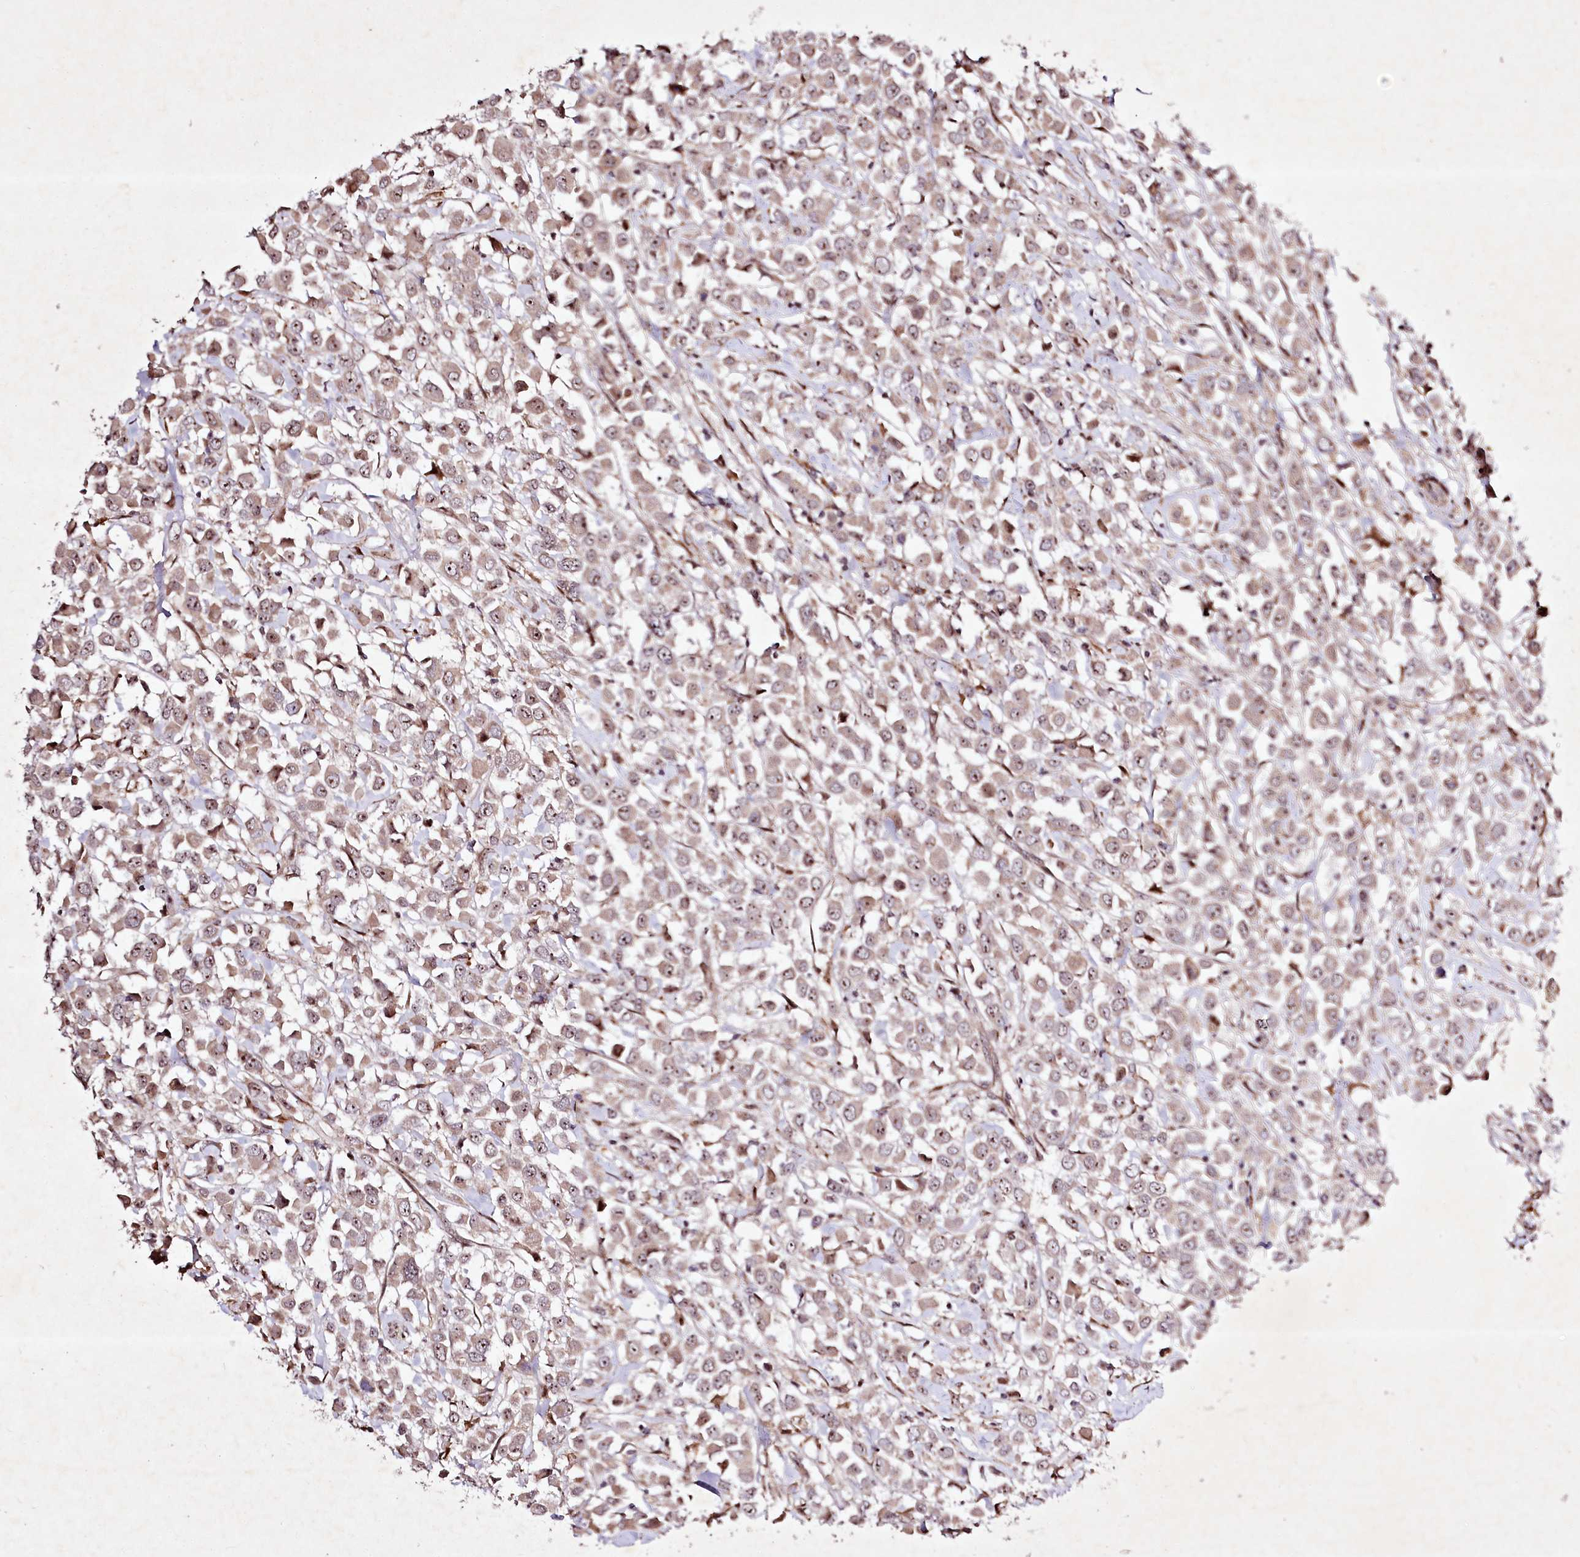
{"staining": {"intensity": "weak", "quantity": ">75%", "location": "cytoplasmic/membranous,nuclear"}, "tissue": "breast cancer", "cell_type": "Tumor cells", "image_type": "cancer", "snomed": [{"axis": "morphology", "description": "Duct carcinoma"}, {"axis": "topography", "description": "Breast"}], "caption": "Breast cancer (infiltrating ductal carcinoma) was stained to show a protein in brown. There is low levels of weak cytoplasmic/membranous and nuclear expression in about >75% of tumor cells. Nuclei are stained in blue.", "gene": "DMP1", "patient": {"sex": "female", "age": 61}}